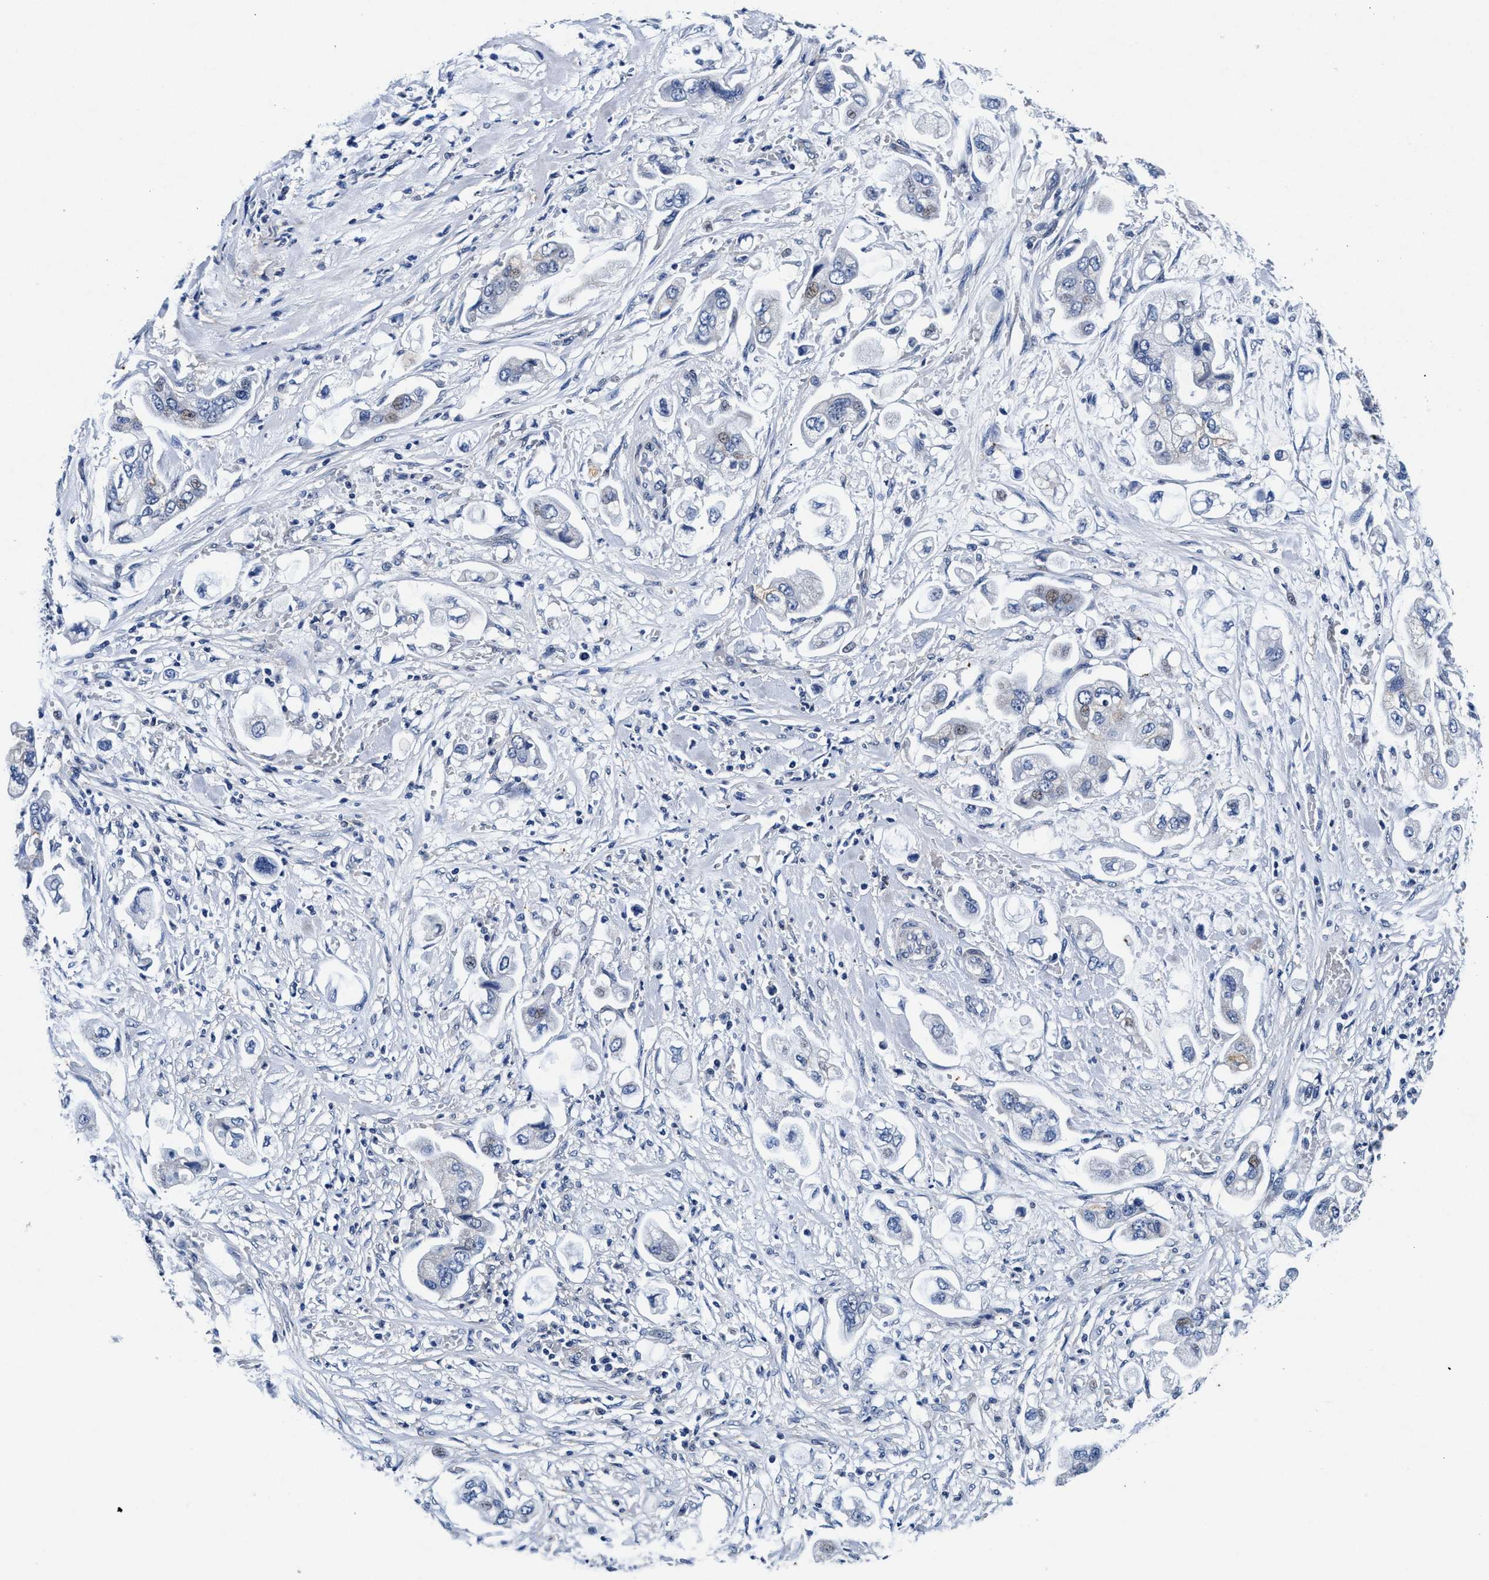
{"staining": {"intensity": "negative", "quantity": "none", "location": "none"}, "tissue": "stomach cancer", "cell_type": "Tumor cells", "image_type": "cancer", "snomed": [{"axis": "morphology", "description": "Adenocarcinoma, NOS"}, {"axis": "topography", "description": "Stomach"}], "caption": "The histopathology image demonstrates no staining of tumor cells in stomach adenocarcinoma.", "gene": "SLC8A1", "patient": {"sex": "male", "age": 62}}